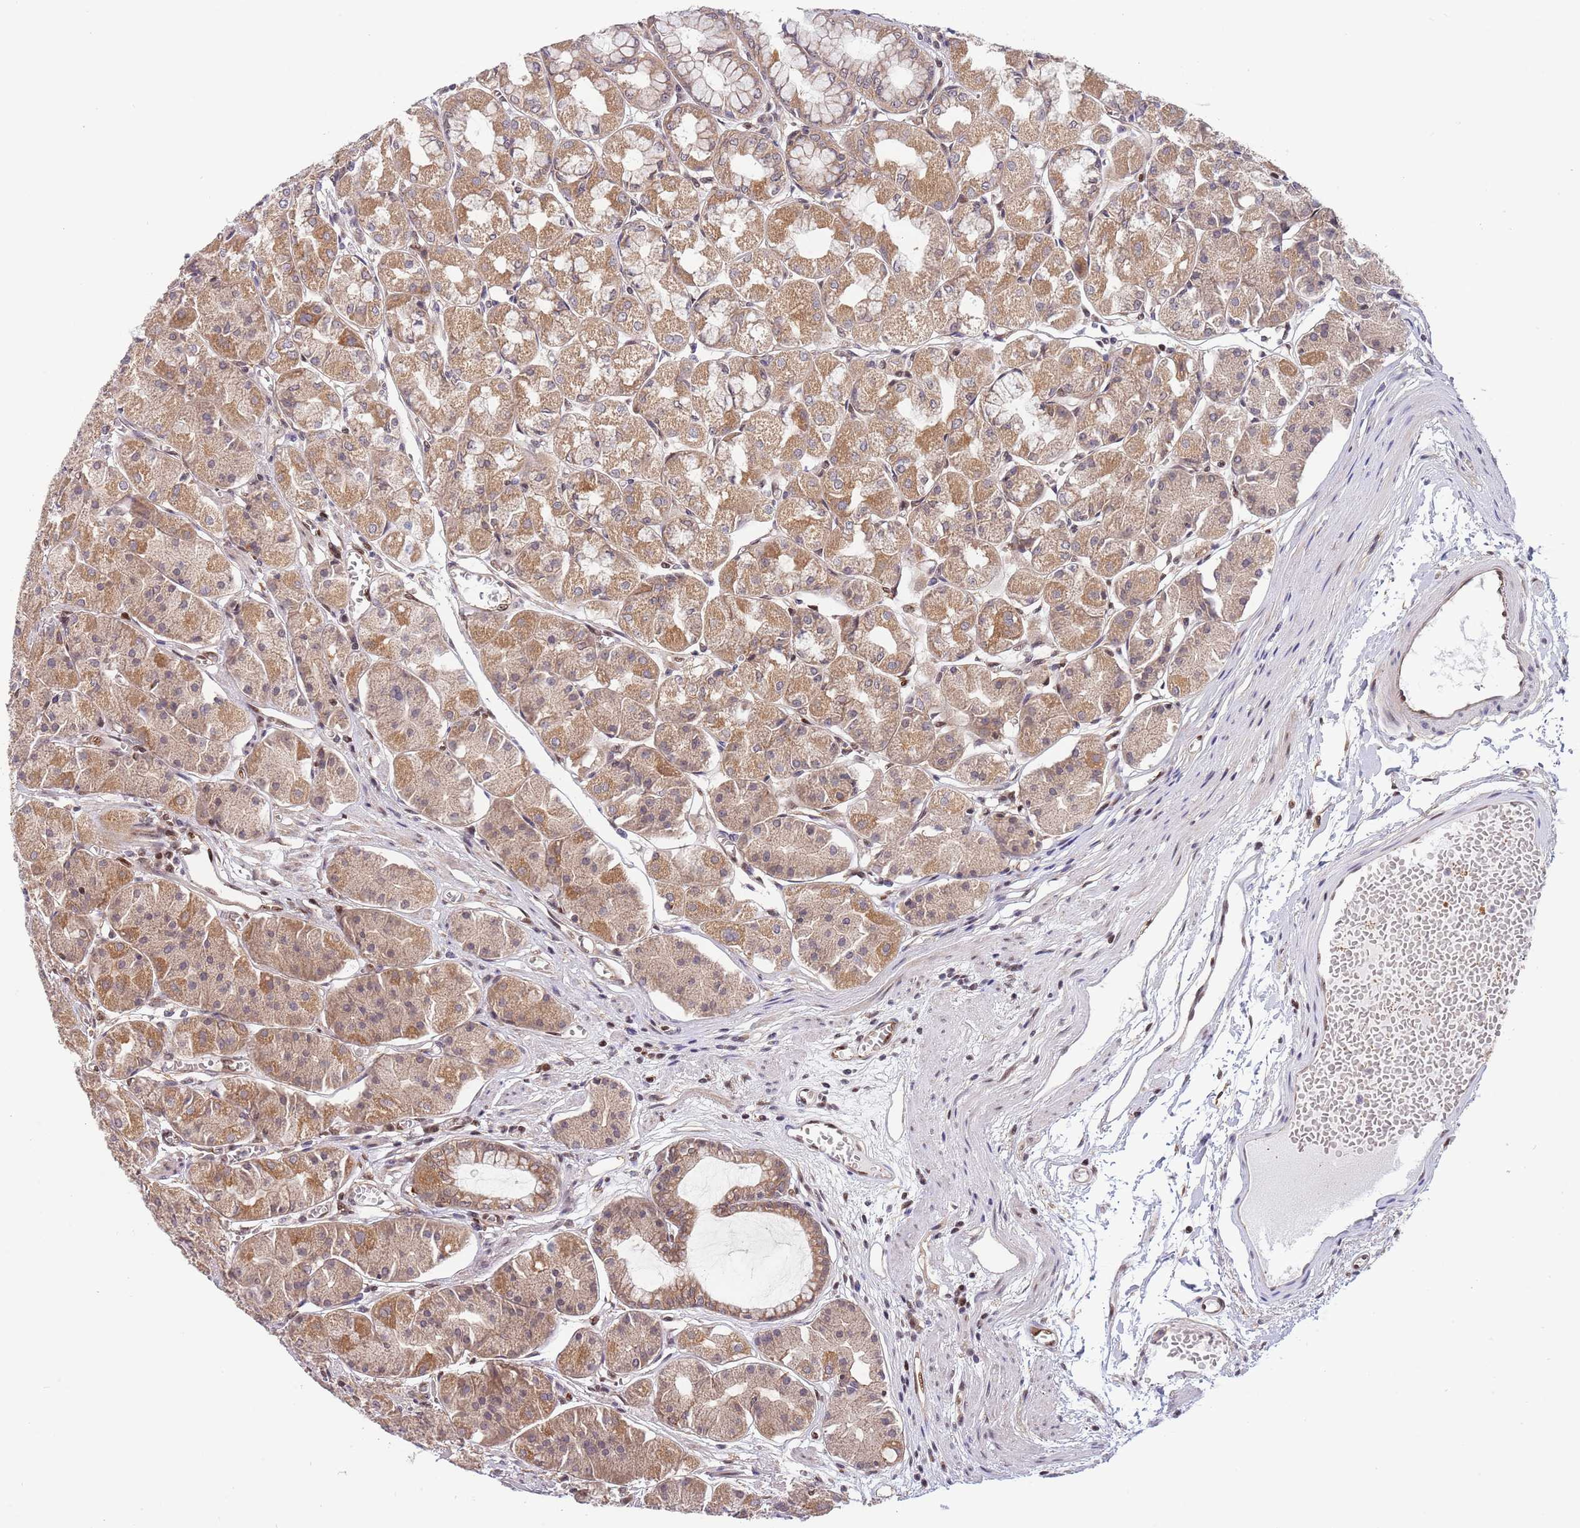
{"staining": {"intensity": "moderate", "quantity": ">75%", "location": "cytoplasmic/membranous,nuclear"}, "tissue": "stomach", "cell_type": "Glandular cells", "image_type": "normal", "snomed": [{"axis": "morphology", "description": "Normal tissue, NOS"}, {"axis": "topography", "description": "Stomach"}], "caption": "IHC (DAB (3,3'-diaminobenzidine)) staining of normal human stomach demonstrates moderate cytoplasmic/membranous,nuclear protein staining in about >75% of glandular cells.", "gene": "TBX10", "patient": {"sex": "male", "age": 55}}